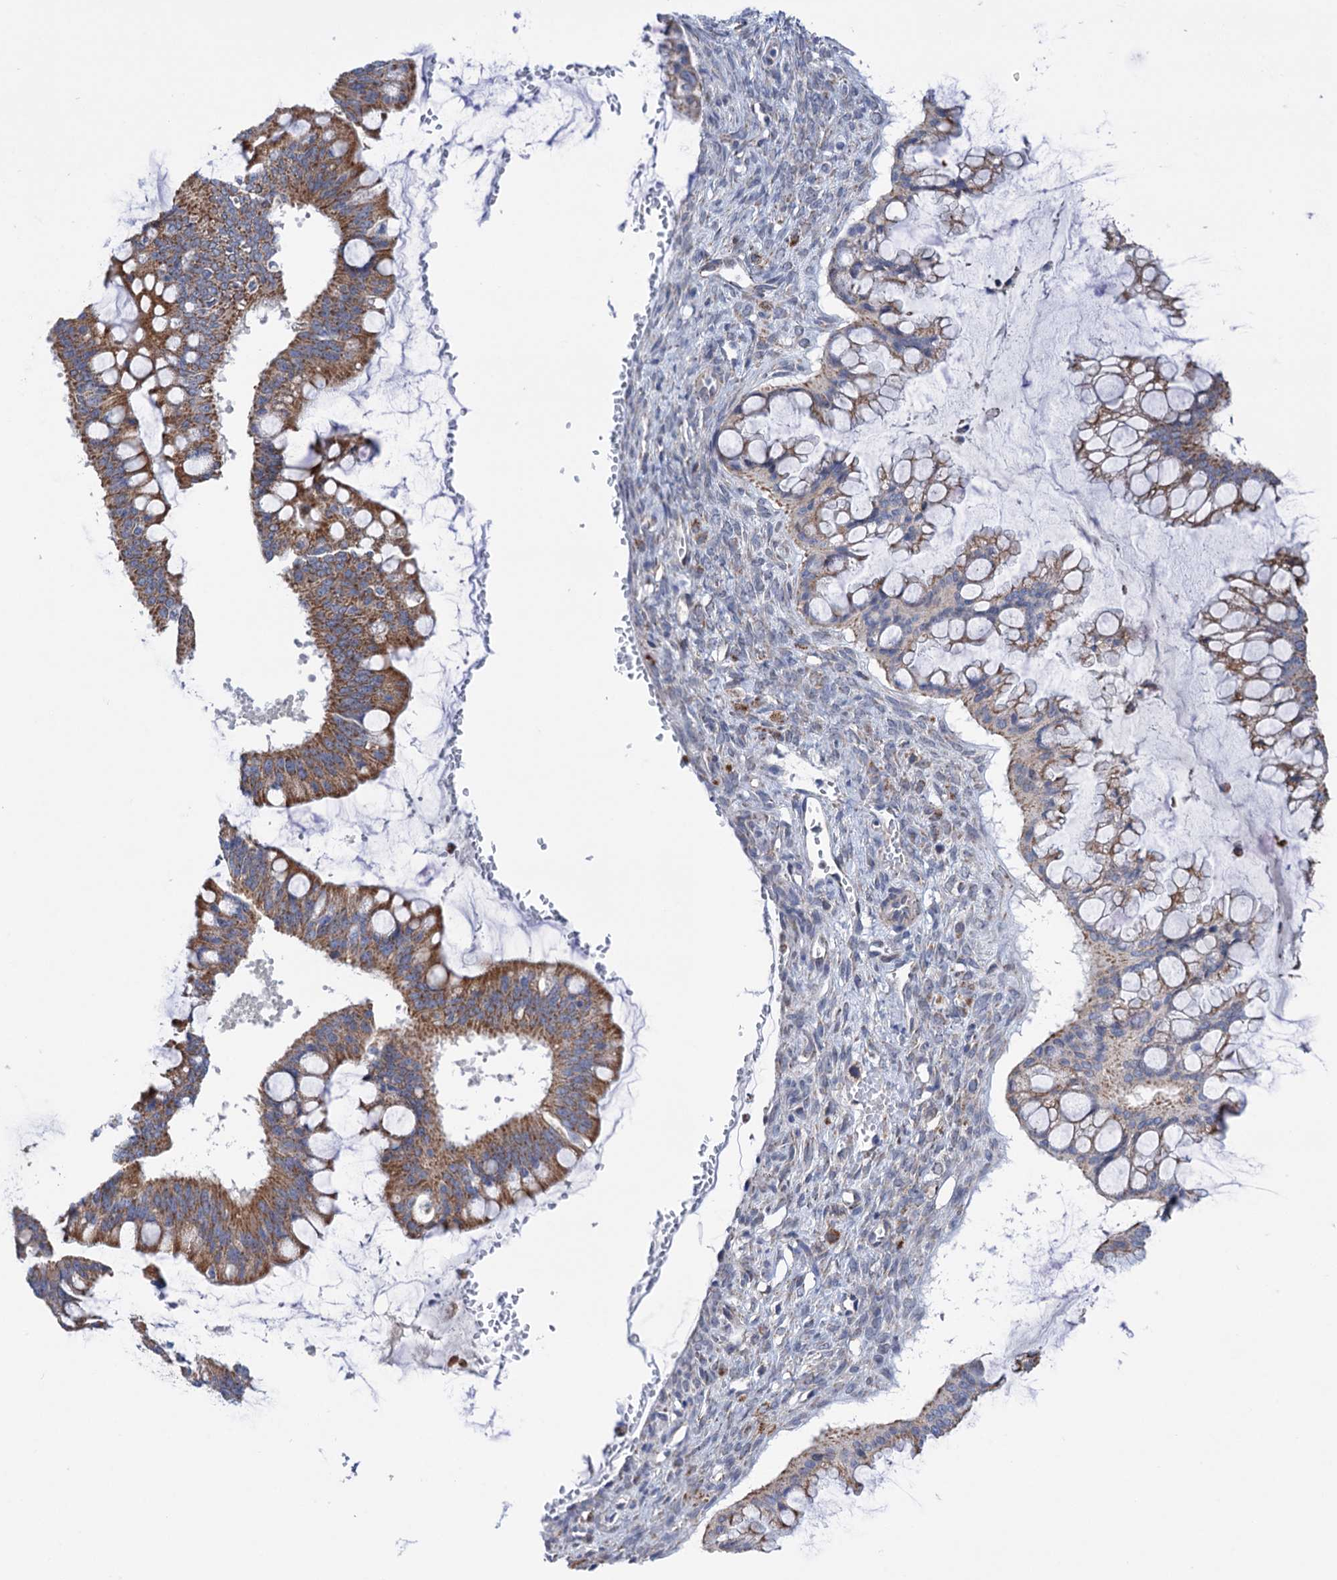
{"staining": {"intensity": "moderate", "quantity": ">75%", "location": "cytoplasmic/membranous"}, "tissue": "ovarian cancer", "cell_type": "Tumor cells", "image_type": "cancer", "snomed": [{"axis": "morphology", "description": "Cystadenocarcinoma, mucinous, NOS"}, {"axis": "topography", "description": "Ovary"}], "caption": "Approximately >75% of tumor cells in human ovarian cancer show moderate cytoplasmic/membranous protein staining as visualized by brown immunohistochemical staining.", "gene": "SUCLA2", "patient": {"sex": "female", "age": 73}}